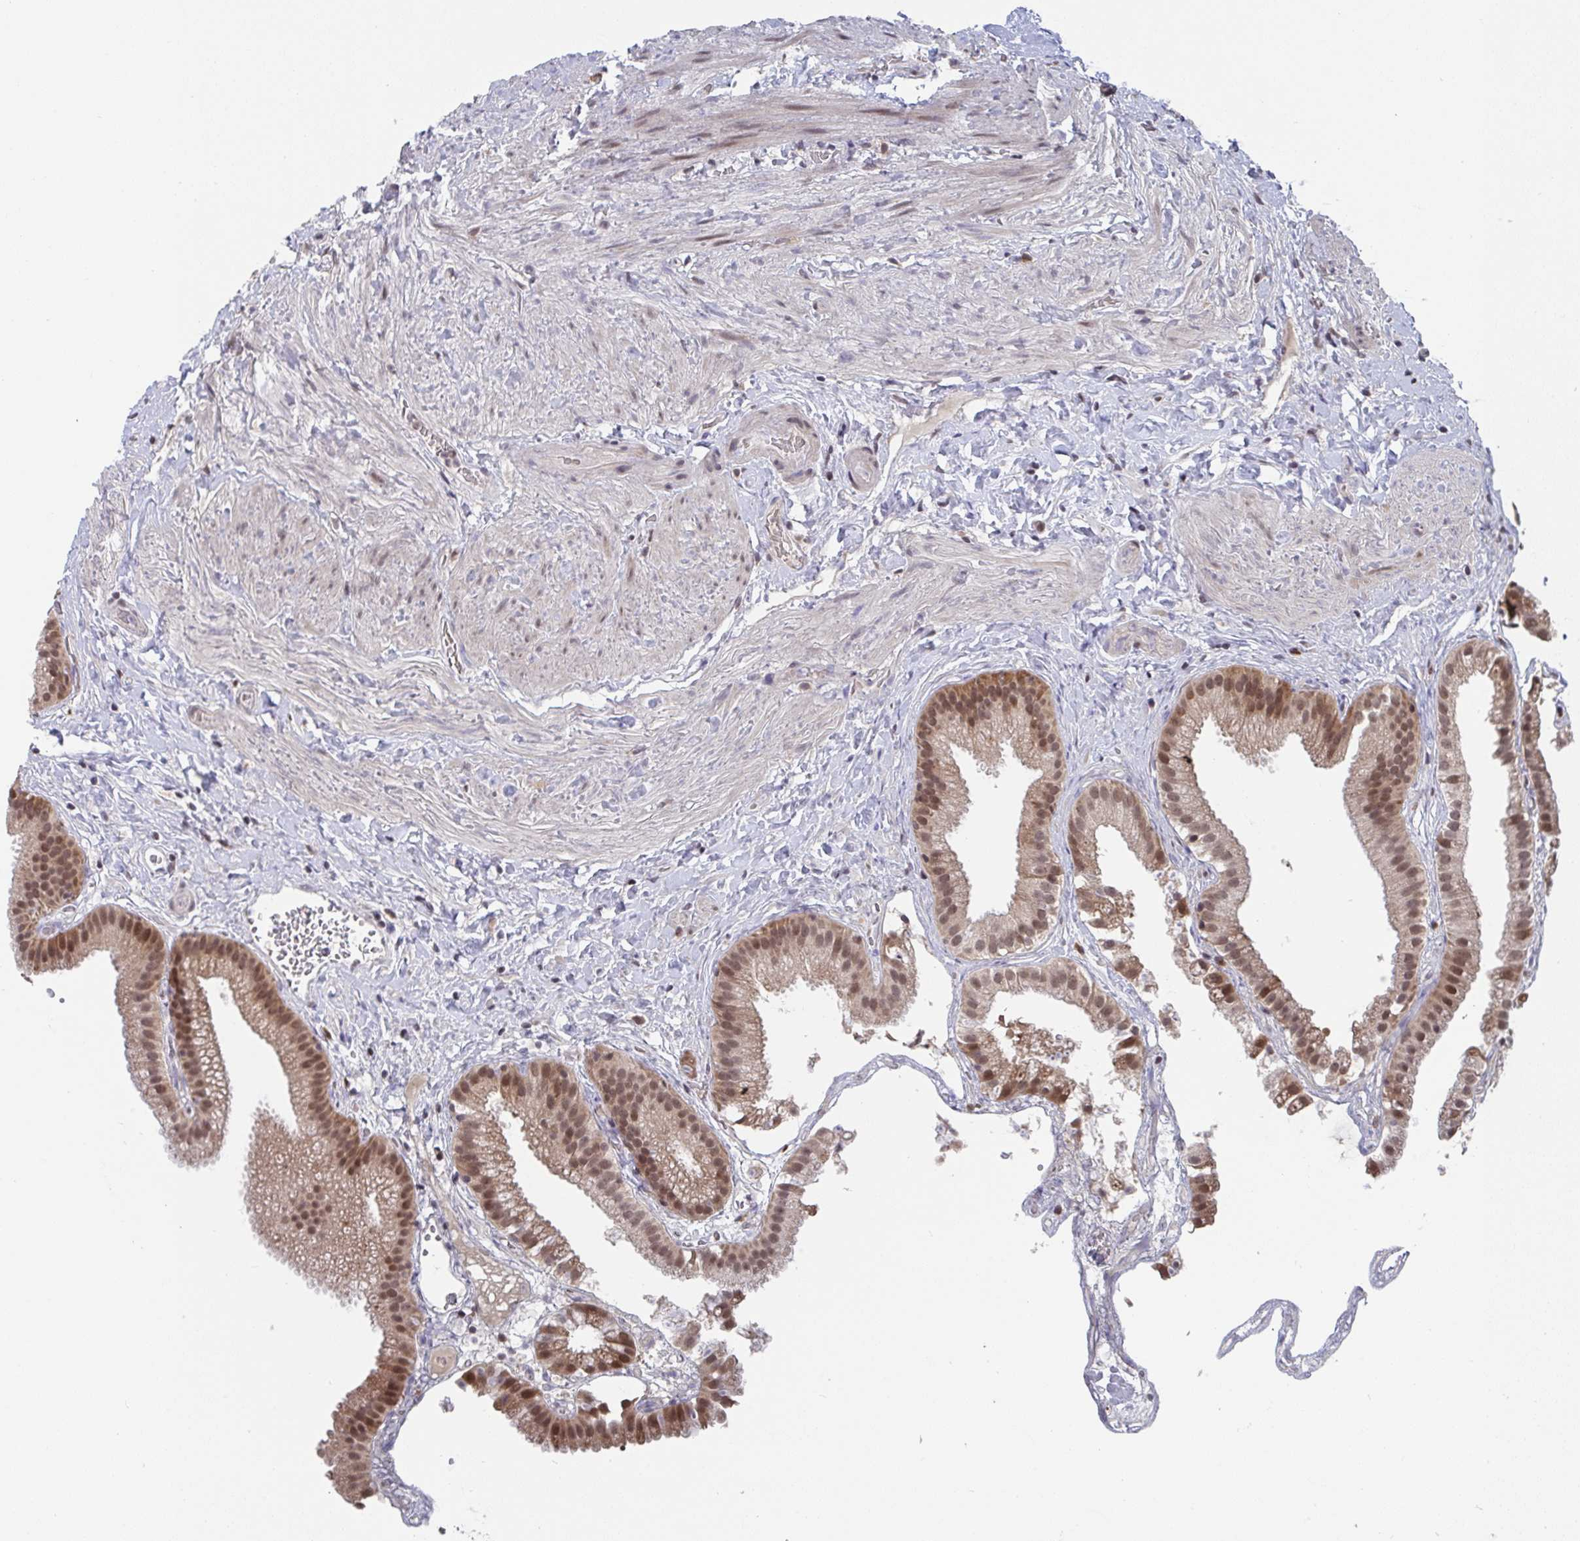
{"staining": {"intensity": "moderate", "quantity": ">75%", "location": "nuclear"}, "tissue": "gallbladder", "cell_type": "Glandular cells", "image_type": "normal", "snomed": [{"axis": "morphology", "description": "Normal tissue, NOS"}, {"axis": "topography", "description": "Gallbladder"}], "caption": "This micrograph exhibits unremarkable gallbladder stained with immunohistochemistry to label a protein in brown. The nuclear of glandular cells show moderate positivity for the protein. Nuclei are counter-stained blue.", "gene": "JMJD1C", "patient": {"sex": "female", "age": 63}}